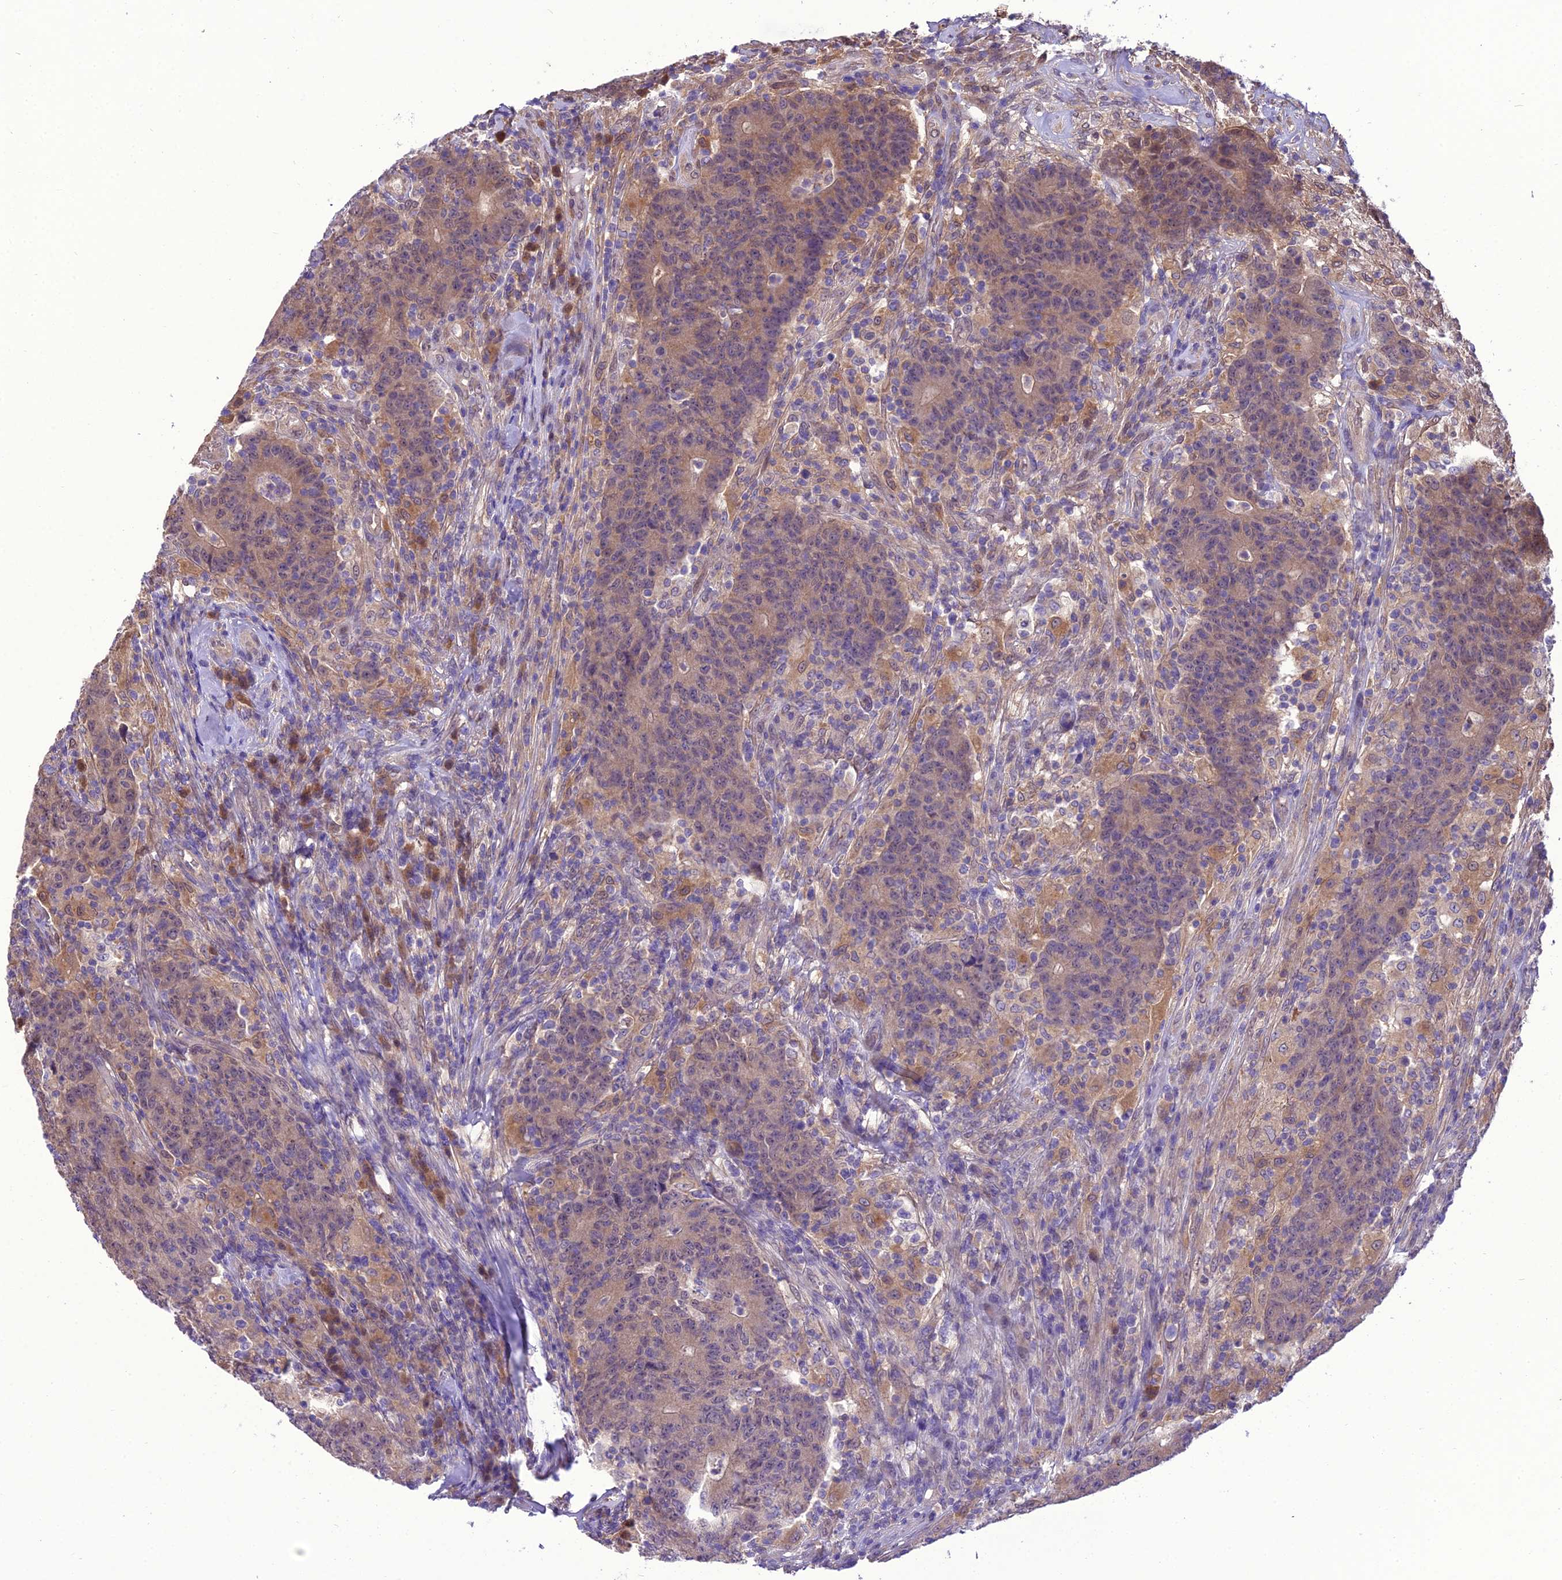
{"staining": {"intensity": "weak", "quantity": "25%-75%", "location": "cytoplasmic/membranous"}, "tissue": "colorectal cancer", "cell_type": "Tumor cells", "image_type": "cancer", "snomed": [{"axis": "morphology", "description": "Adenocarcinoma, NOS"}, {"axis": "topography", "description": "Colon"}], "caption": "IHC of human adenocarcinoma (colorectal) shows low levels of weak cytoplasmic/membranous expression in about 25%-75% of tumor cells.", "gene": "BORCS6", "patient": {"sex": "female", "age": 75}}